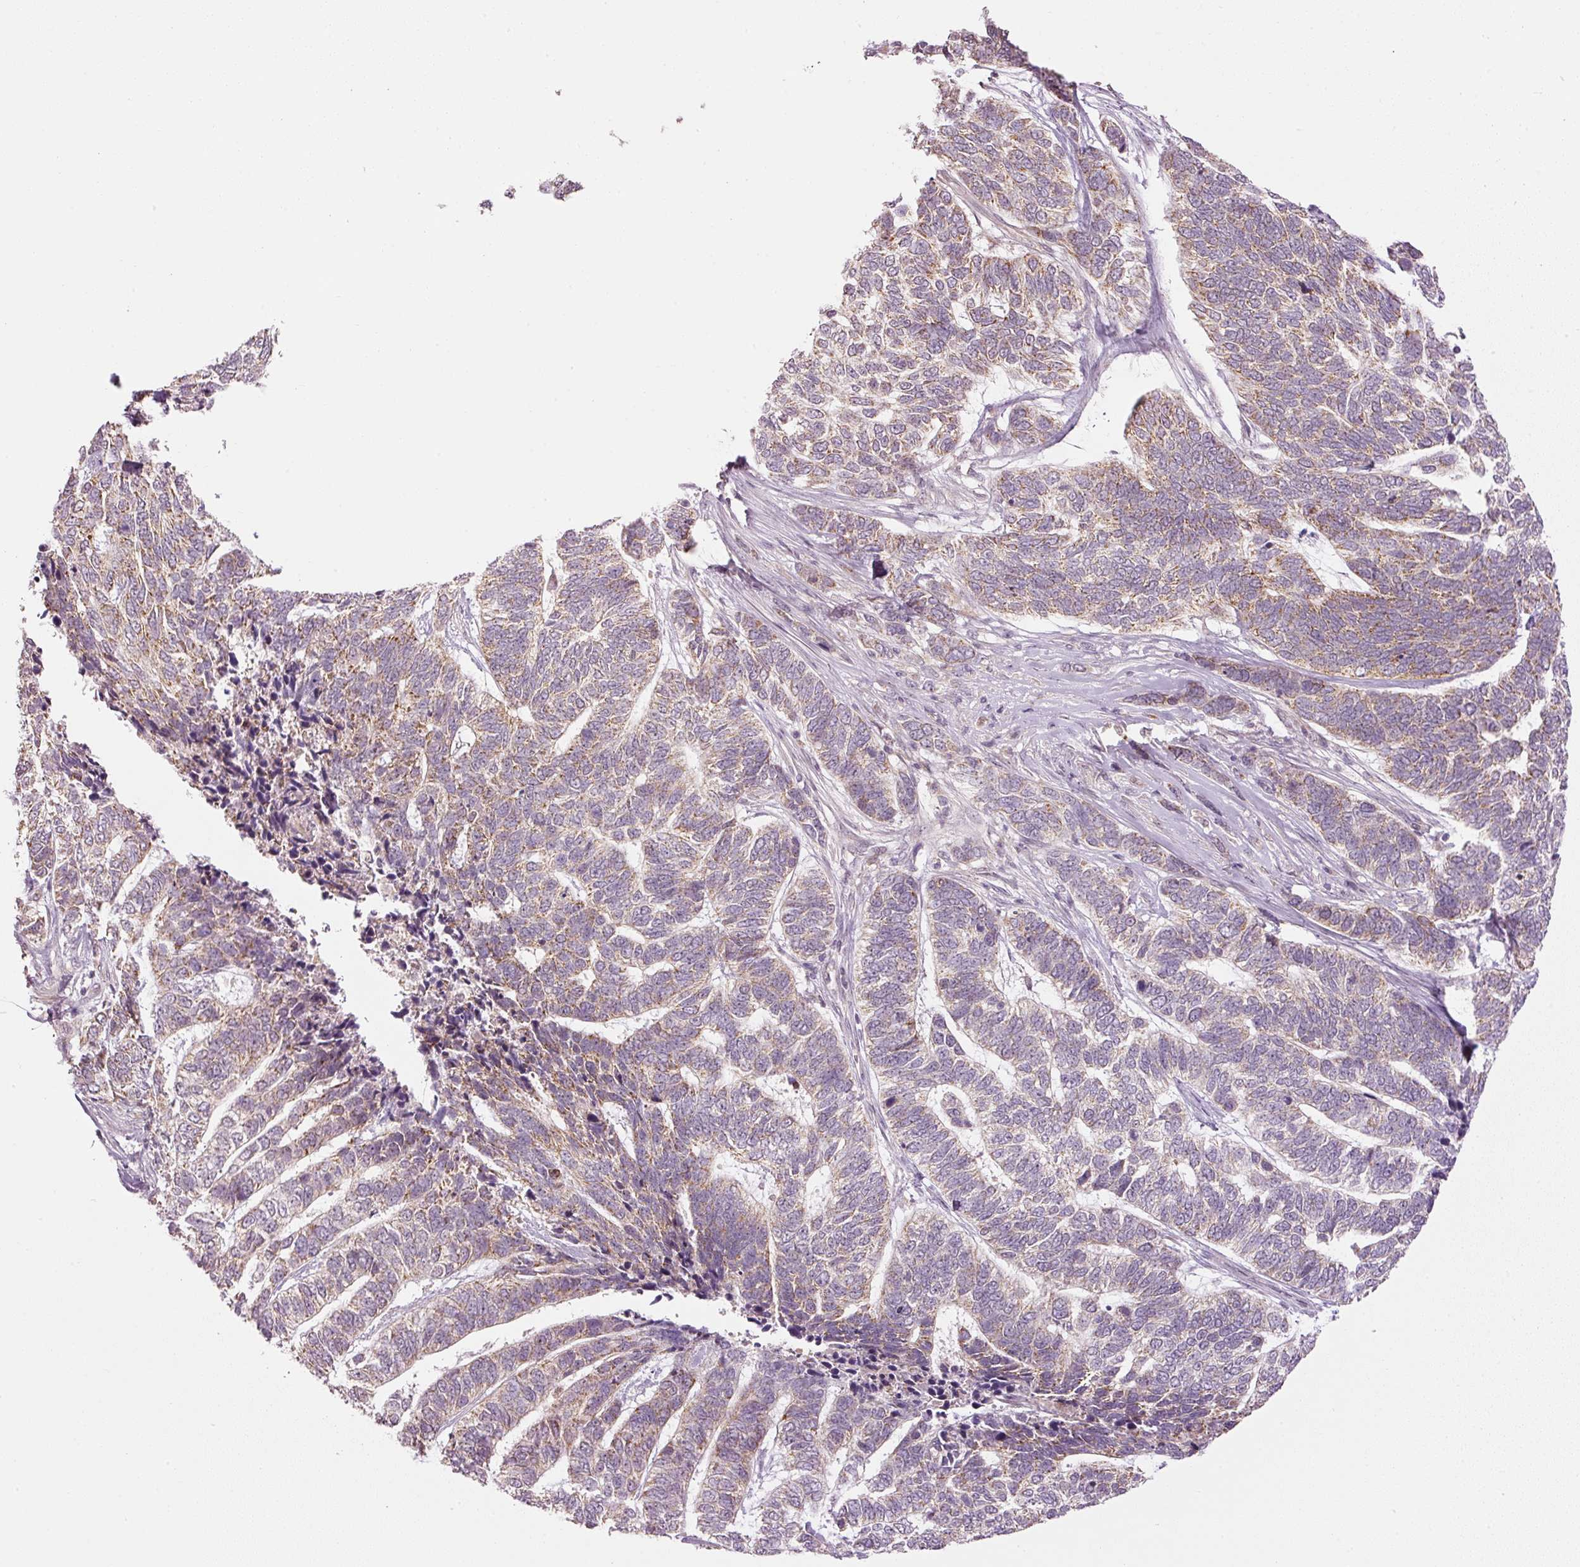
{"staining": {"intensity": "moderate", "quantity": ">75%", "location": "cytoplasmic/membranous"}, "tissue": "skin cancer", "cell_type": "Tumor cells", "image_type": "cancer", "snomed": [{"axis": "morphology", "description": "Basal cell carcinoma"}, {"axis": "topography", "description": "Skin"}], "caption": "A photomicrograph of human basal cell carcinoma (skin) stained for a protein shows moderate cytoplasmic/membranous brown staining in tumor cells.", "gene": "CDC20B", "patient": {"sex": "female", "age": 65}}